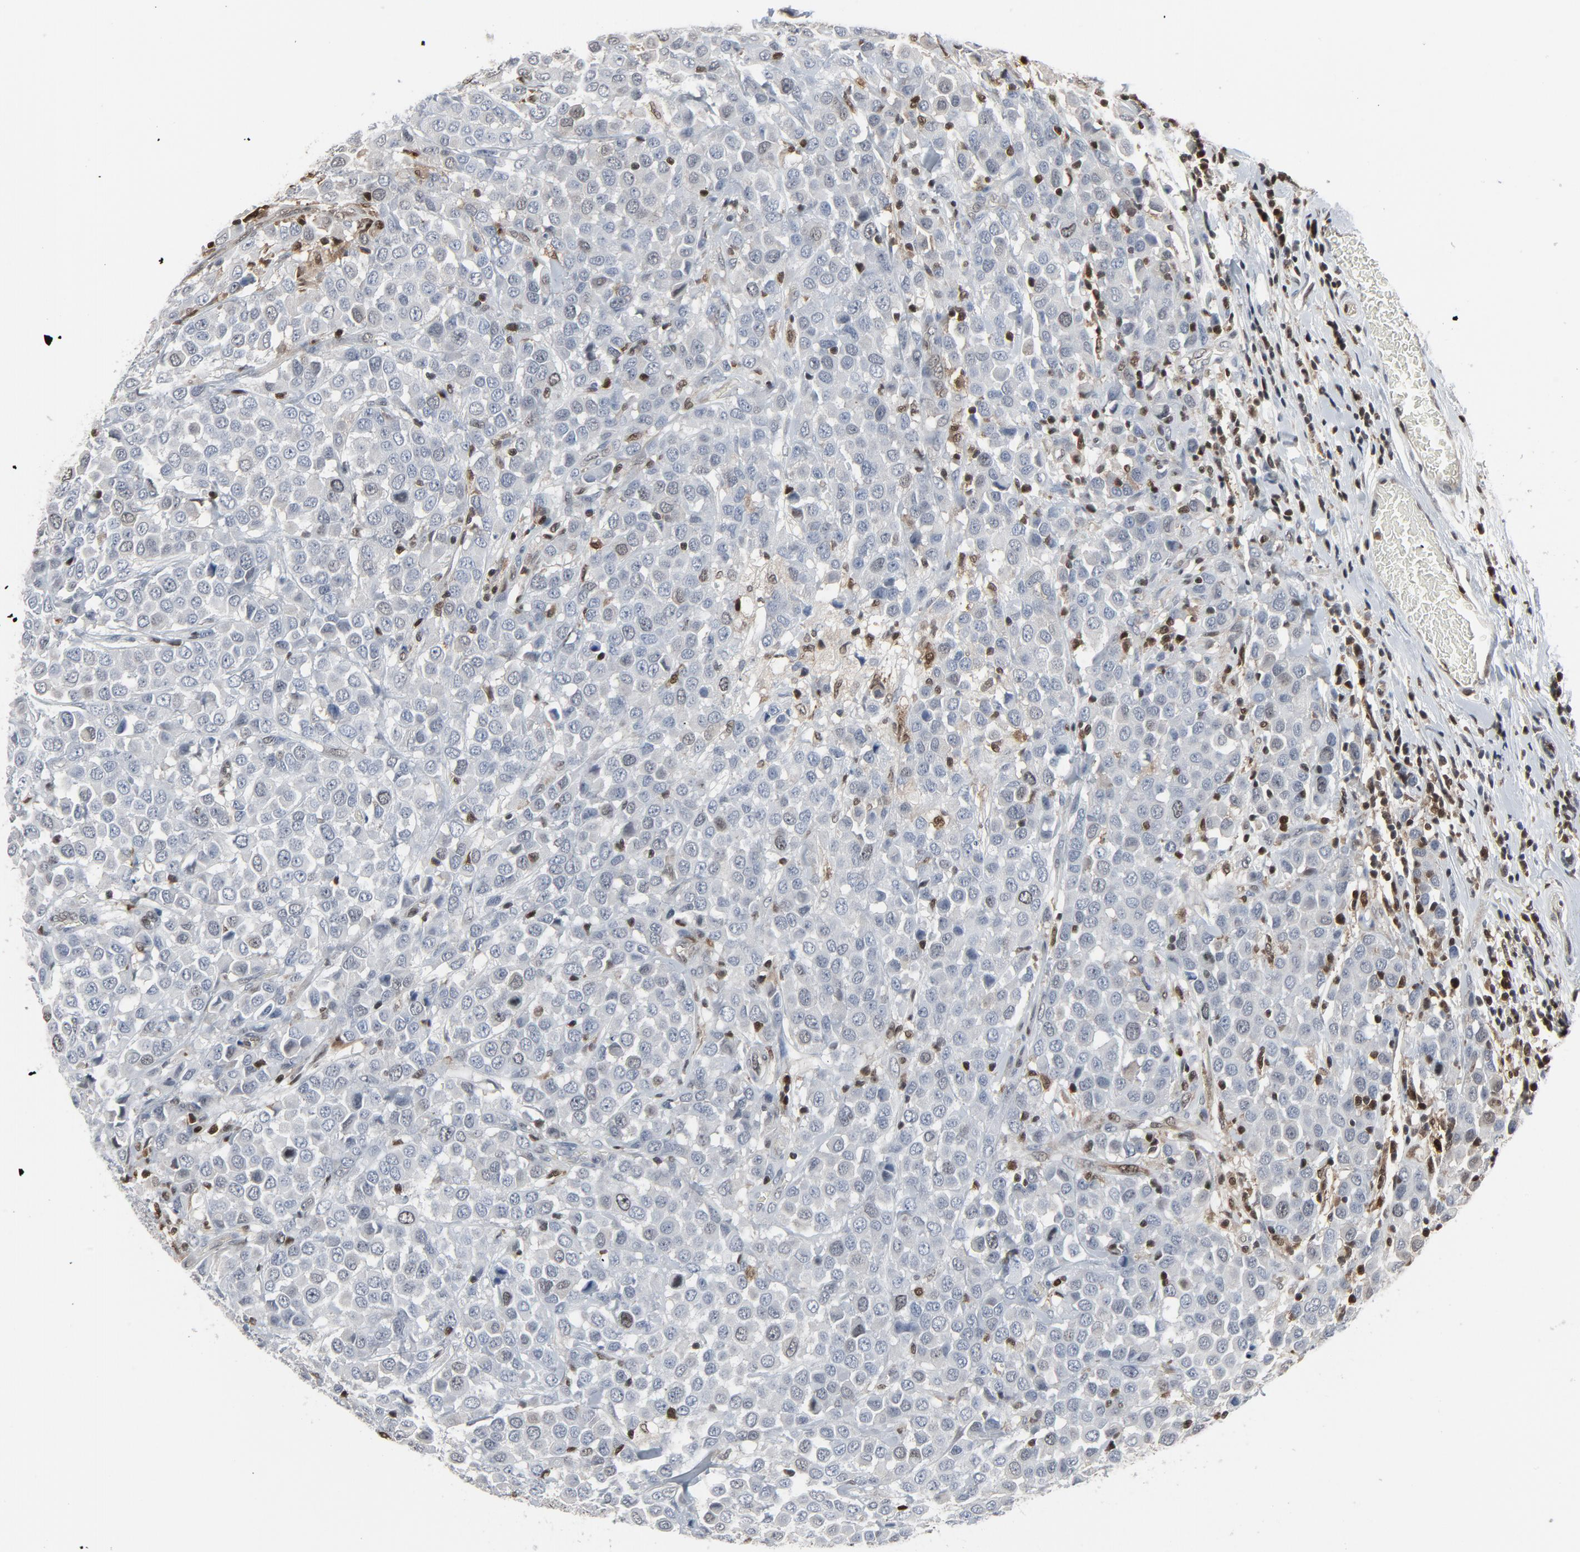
{"staining": {"intensity": "weak", "quantity": "<25%", "location": "cytoplasmic/membranous"}, "tissue": "breast cancer", "cell_type": "Tumor cells", "image_type": "cancer", "snomed": [{"axis": "morphology", "description": "Duct carcinoma"}, {"axis": "topography", "description": "Breast"}], "caption": "IHC micrograph of human breast cancer stained for a protein (brown), which demonstrates no expression in tumor cells.", "gene": "STAT5A", "patient": {"sex": "female", "age": 61}}